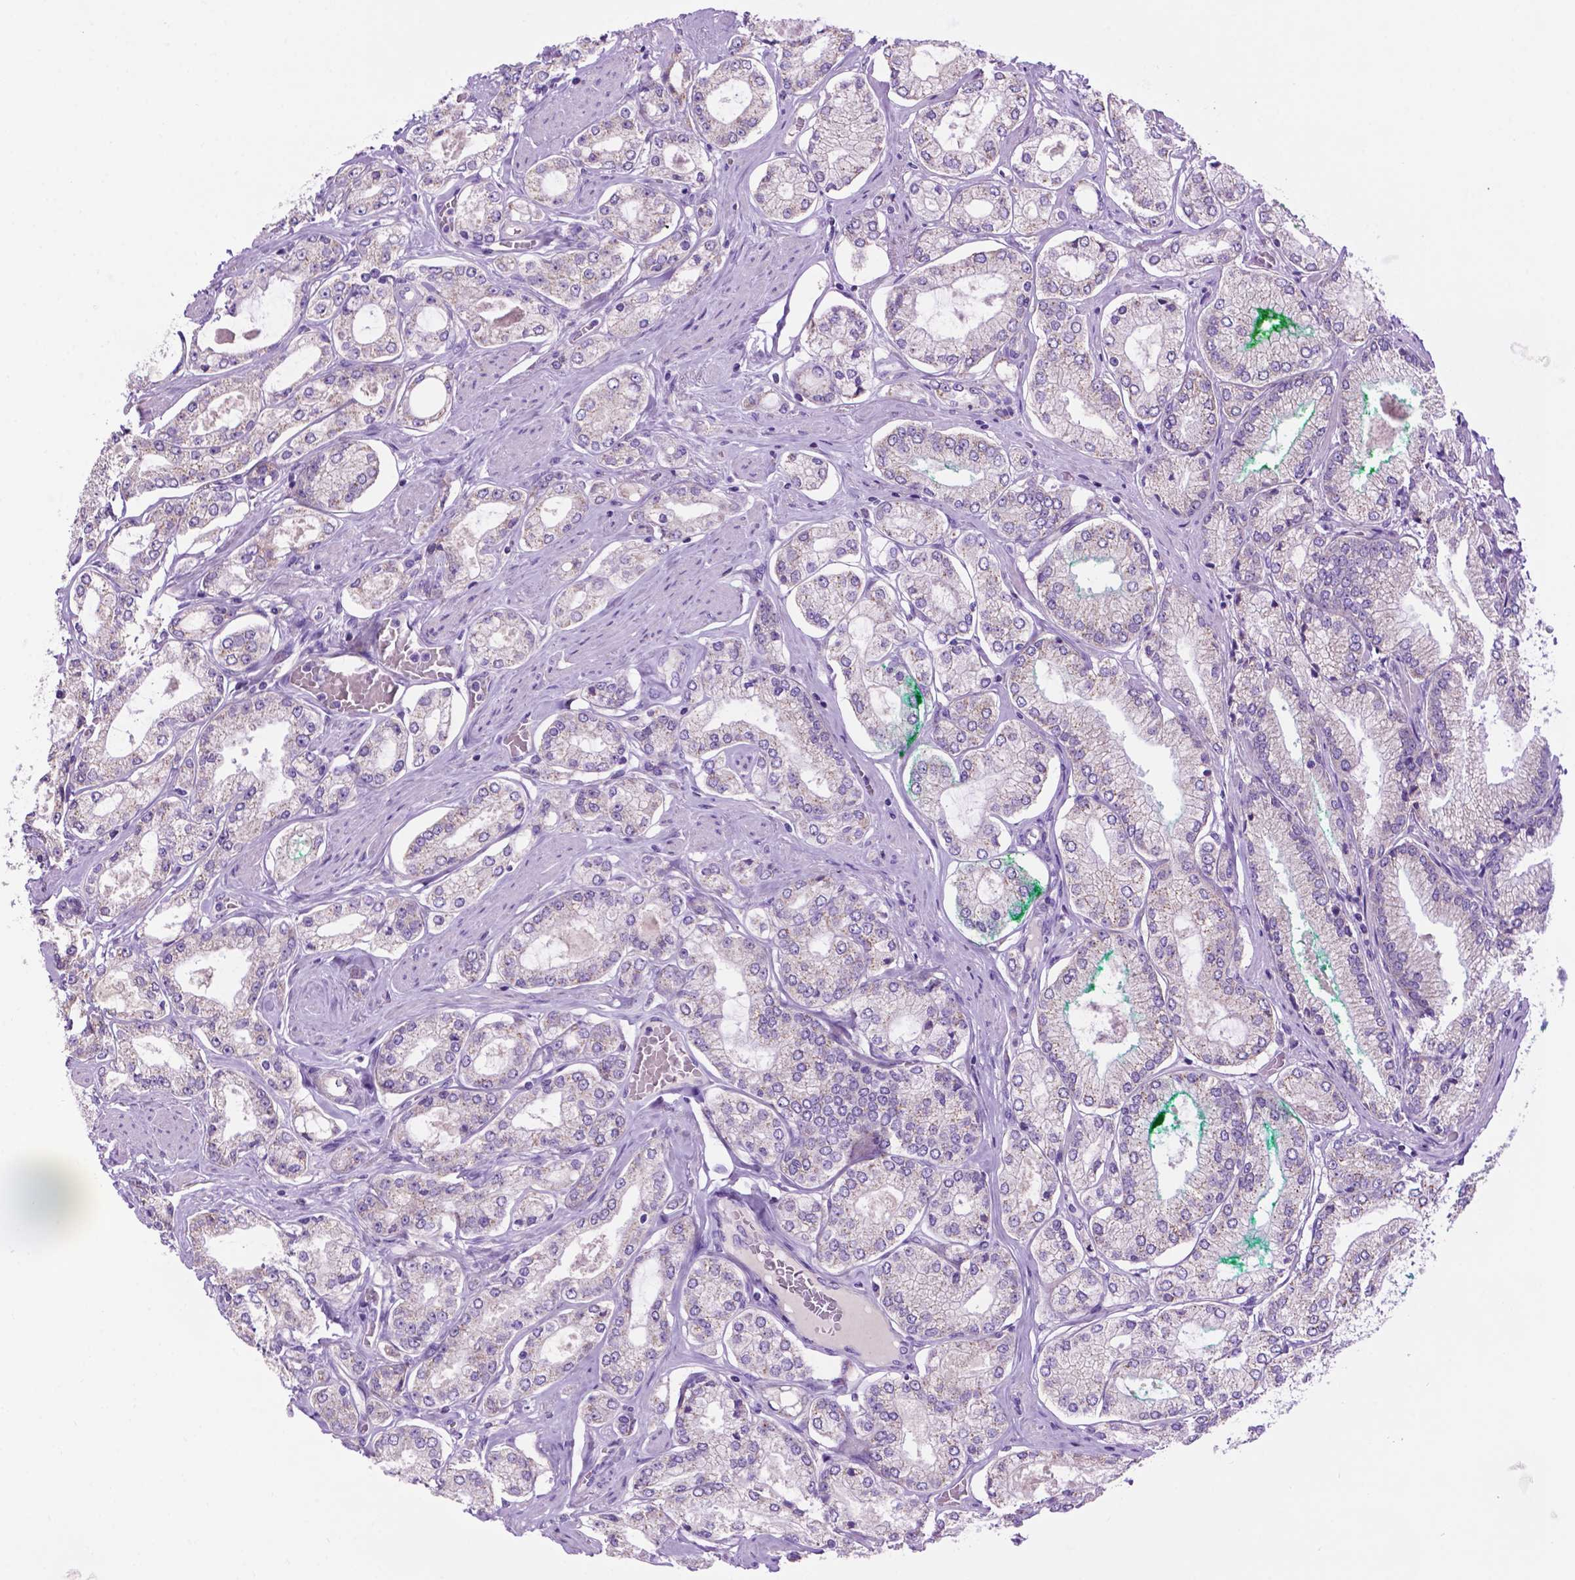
{"staining": {"intensity": "negative", "quantity": "none", "location": "none"}, "tissue": "prostate cancer", "cell_type": "Tumor cells", "image_type": "cancer", "snomed": [{"axis": "morphology", "description": "Adenocarcinoma, High grade"}, {"axis": "topography", "description": "Prostate"}], "caption": "Immunohistochemistry histopathology image of neoplastic tissue: prostate cancer stained with DAB (3,3'-diaminobenzidine) exhibits no significant protein positivity in tumor cells.", "gene": "PHYHIP", "patient": {"sex": "male", "age": 68}}